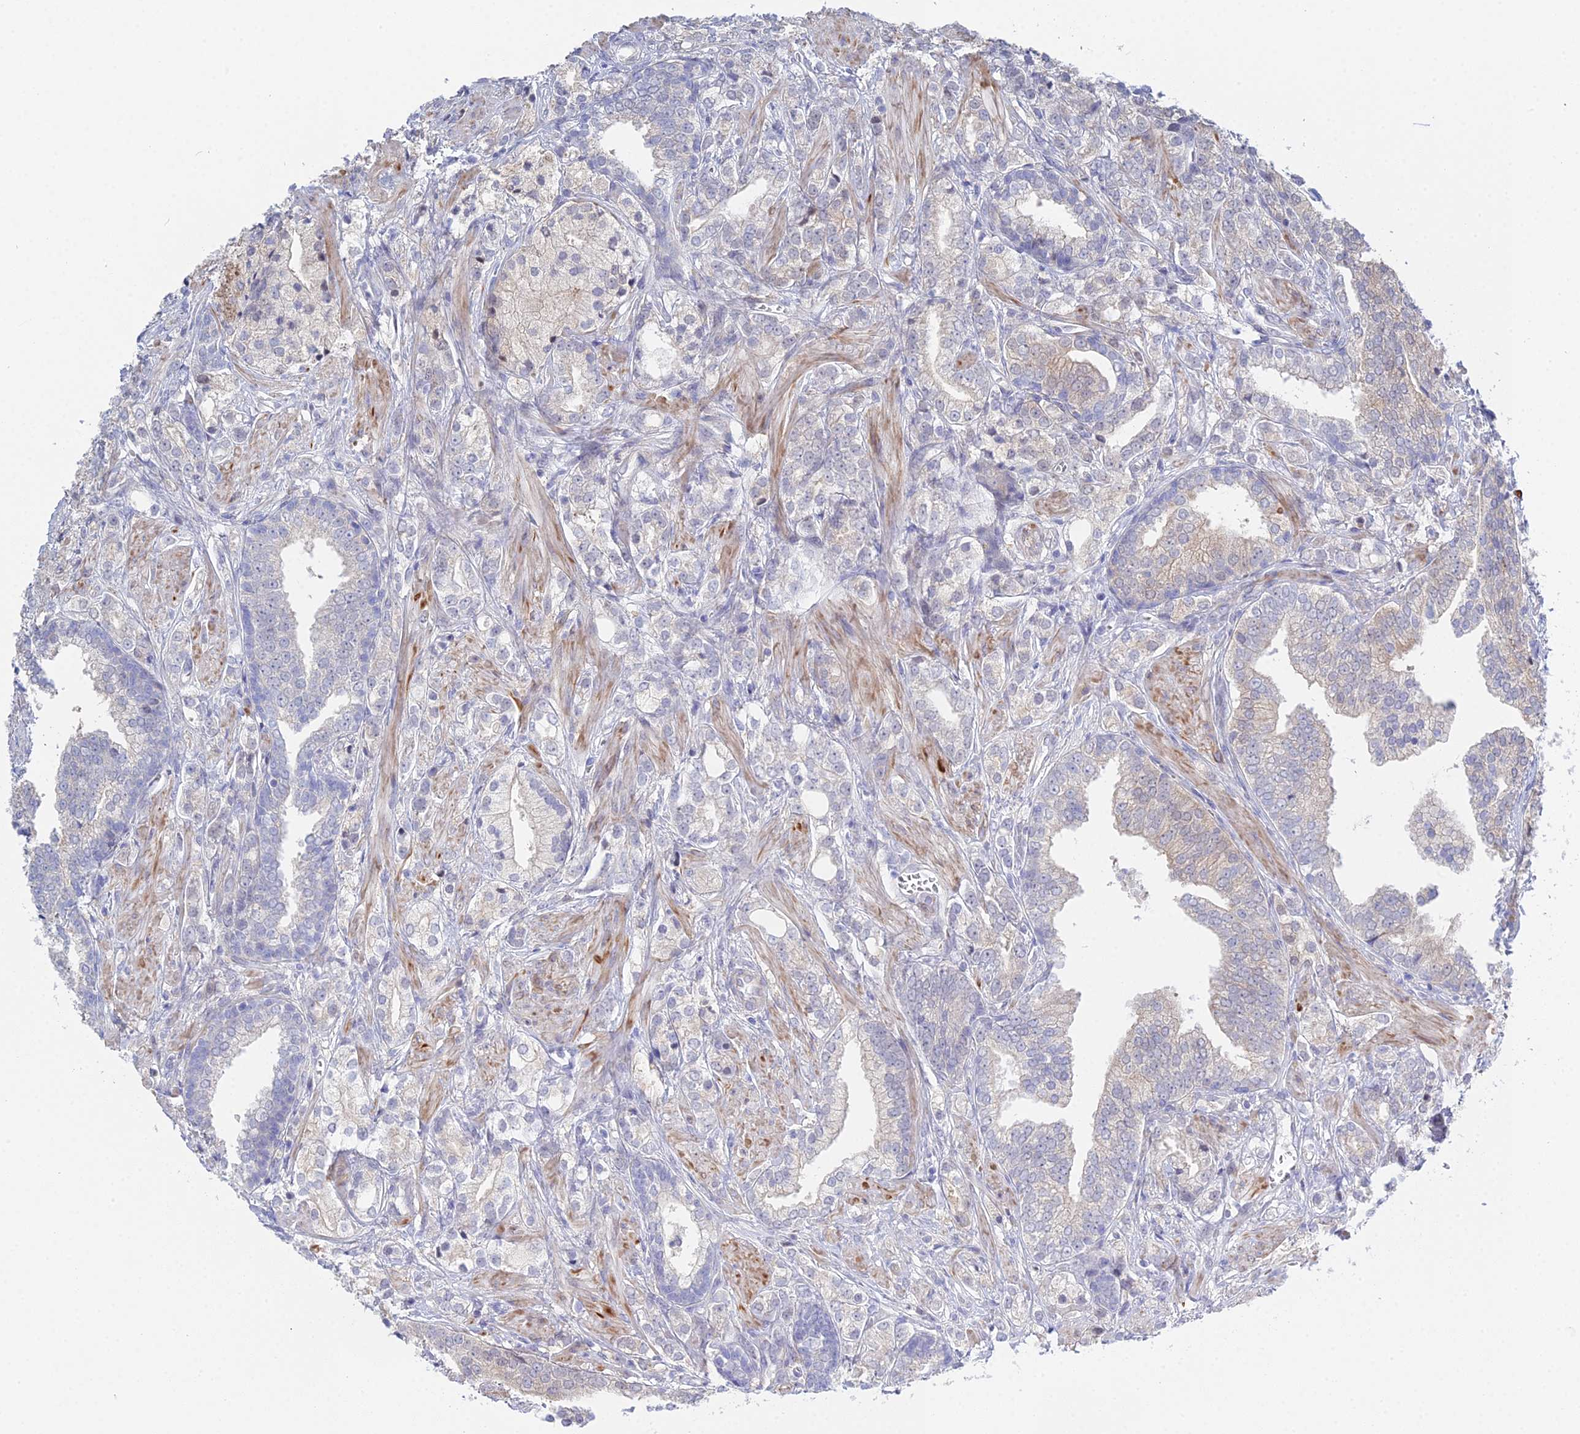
{"staining": {"intensity": "negative", "quantity": "none", "location": "none"}, "tissue": "prostate cancer", "cell_type": "Tumor cells", "image_type": "cancer", "snomed": [{"axis": "morphology", "description": "Adenocarcinoma, High grade"}, {"axis": "topography", "description": "Prostate"}], "caption": "DAB immunohistochemical staining of human high-grade adenocarcinoma (prostate) displays no significant expression in tumor cells.", "gene": "DNAH14", "patient": {"sex": "male", "age": 50}}